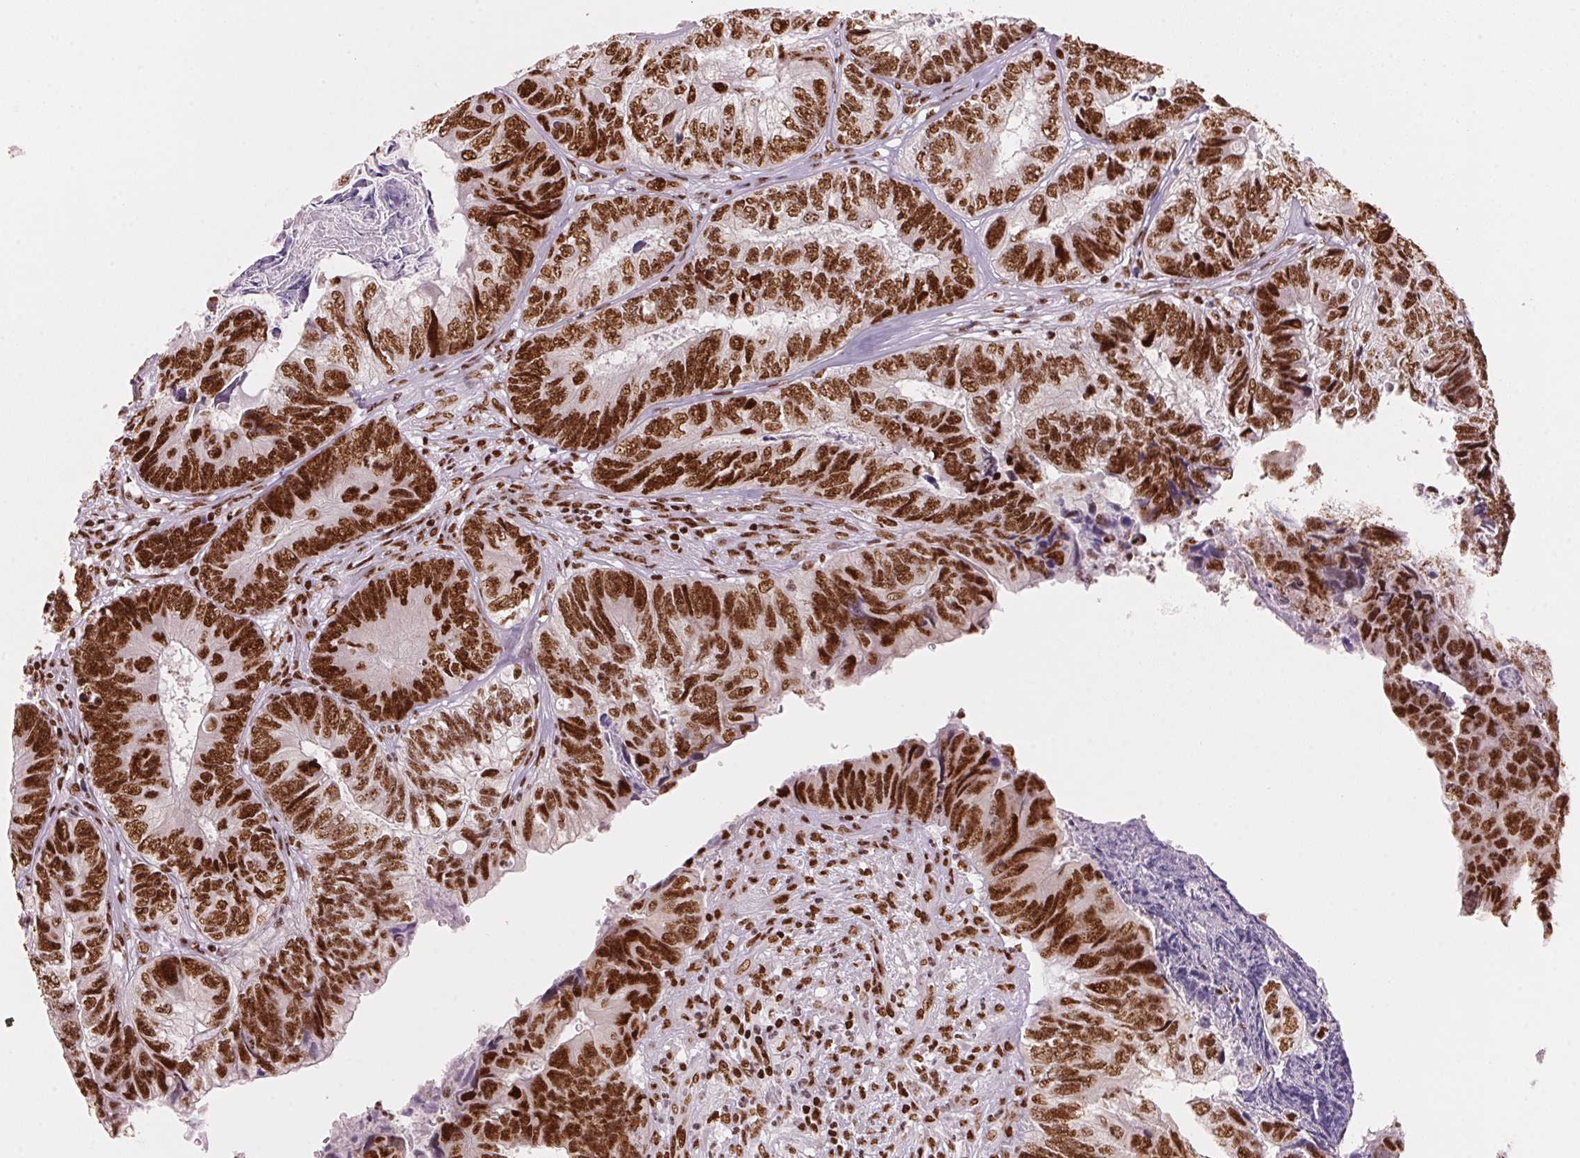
{"staining": {"intensity": "strong", "quantity": ">75%", "location": "nuclear"}, "tissue": "colorectal cancer", "cell_type": "Tumor cells", "image_type": "cancer", "snomed": [{"axis": "morphology", "description": "Adenocarcinoma, NOS"}, {"axis": "topography", "description": "Colon"}], "caption": "Tumor cells exhibit high levels of strong nuclear expression in about >75% of cells in human colorectal cancer (adenocarcinoma).", "gene": "NXF1", "patient": {"sex": "female", "age": 67}}